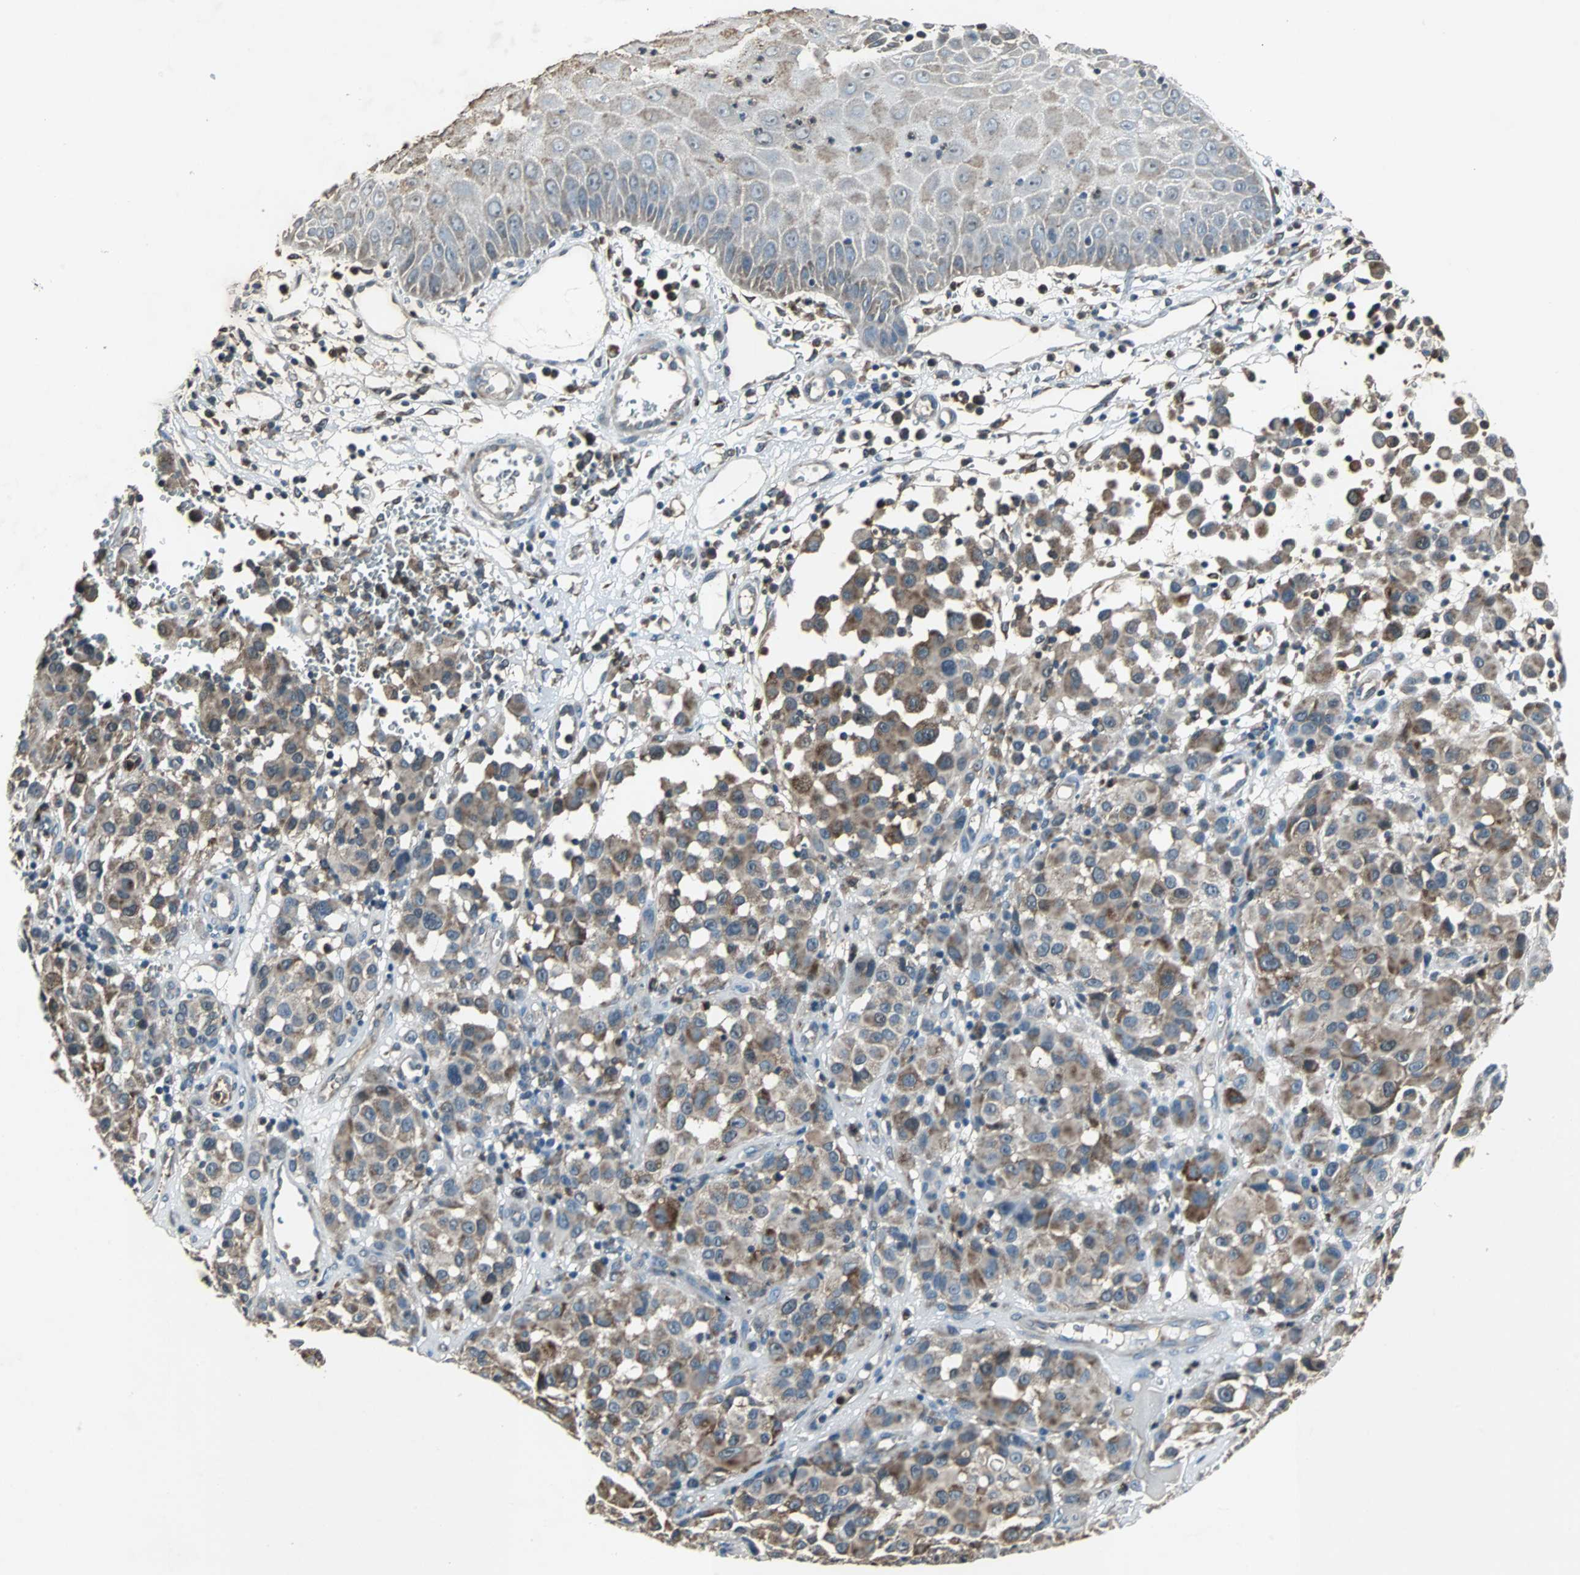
{"staining": {"intensity": "moderate", "quantity": ">75%", "location": "cytoplasmic/membranous"}, "tissue": "melanoma", "cell_type": "Tumor cells", "image_type": "cancer", "snomed": [{"axis": "morphology", "description": "Malignant melanoma, NOS"}, {"axis": "topography", "description": "Skin"}], "caption": "The photomicrograph exhibits a brown stain indicating the presence of a protein in the cytoplasmic/membranous of tumor cells in malignant melanoma.", "gene": "SOS1", "patient": {"sex": "female", "age": 21}}